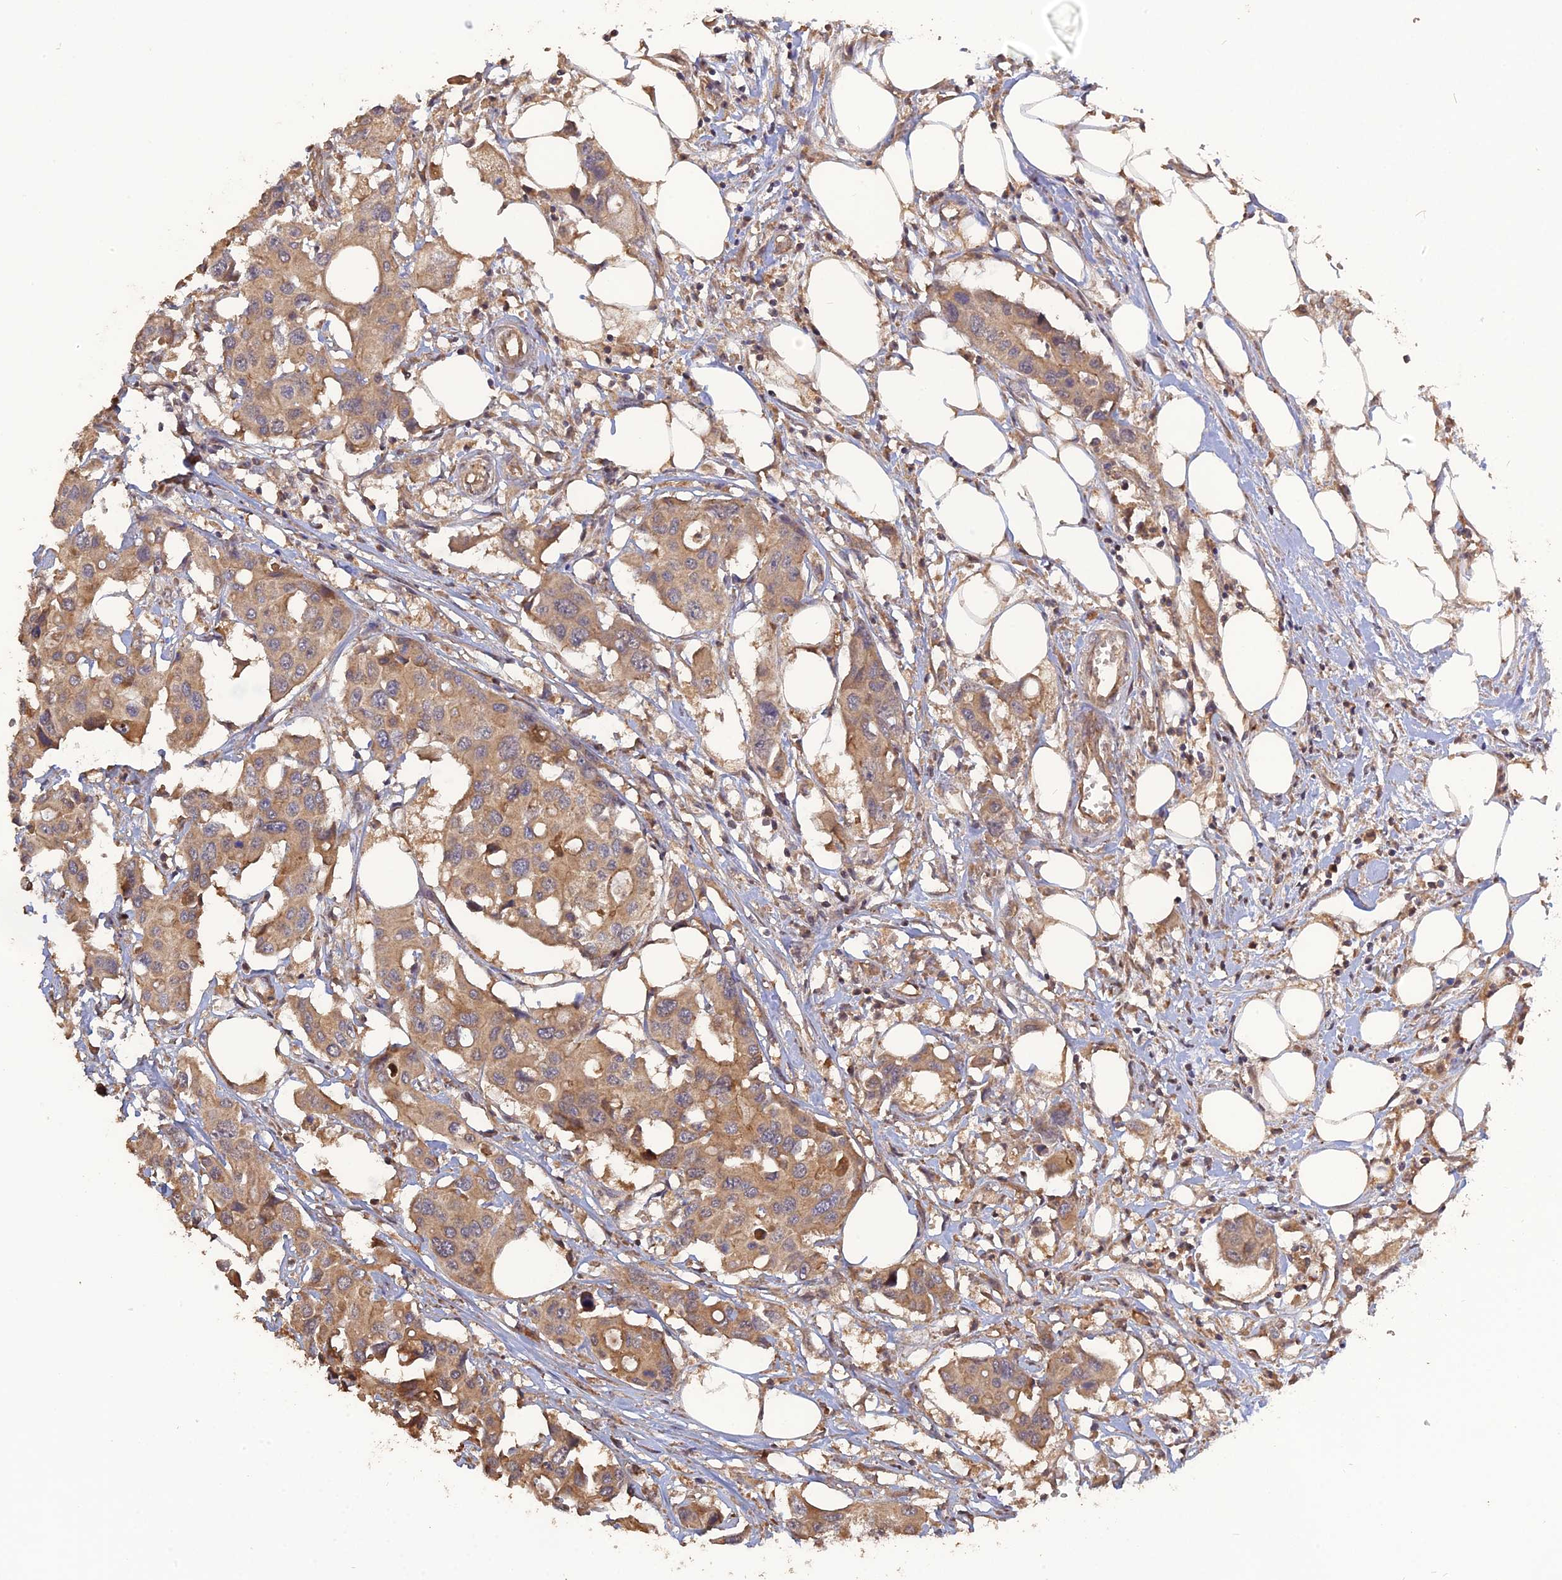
{"staining": {"intensity": "moderate", "quantity": ">75%", "location": "cytoplasmic/membranous"}, "tissue": "colorectal cancer", "cell_type": "Tumor cells", "image_type": "cancer", "snomed": [{"axis": "morphology", "description": "Adenocarcinoma, NOS"}, {"axis": "topography", "description": "Colon"}], "caption": "Human colorectal cancer (adenocarcinoma) stained for a protein (brown) shows moderate cytoplasmic/membranous positive expression in about >75% of tumor cells.", "gene": "ARHGAP40", "patient": {"sex": "male", "age": 77}}